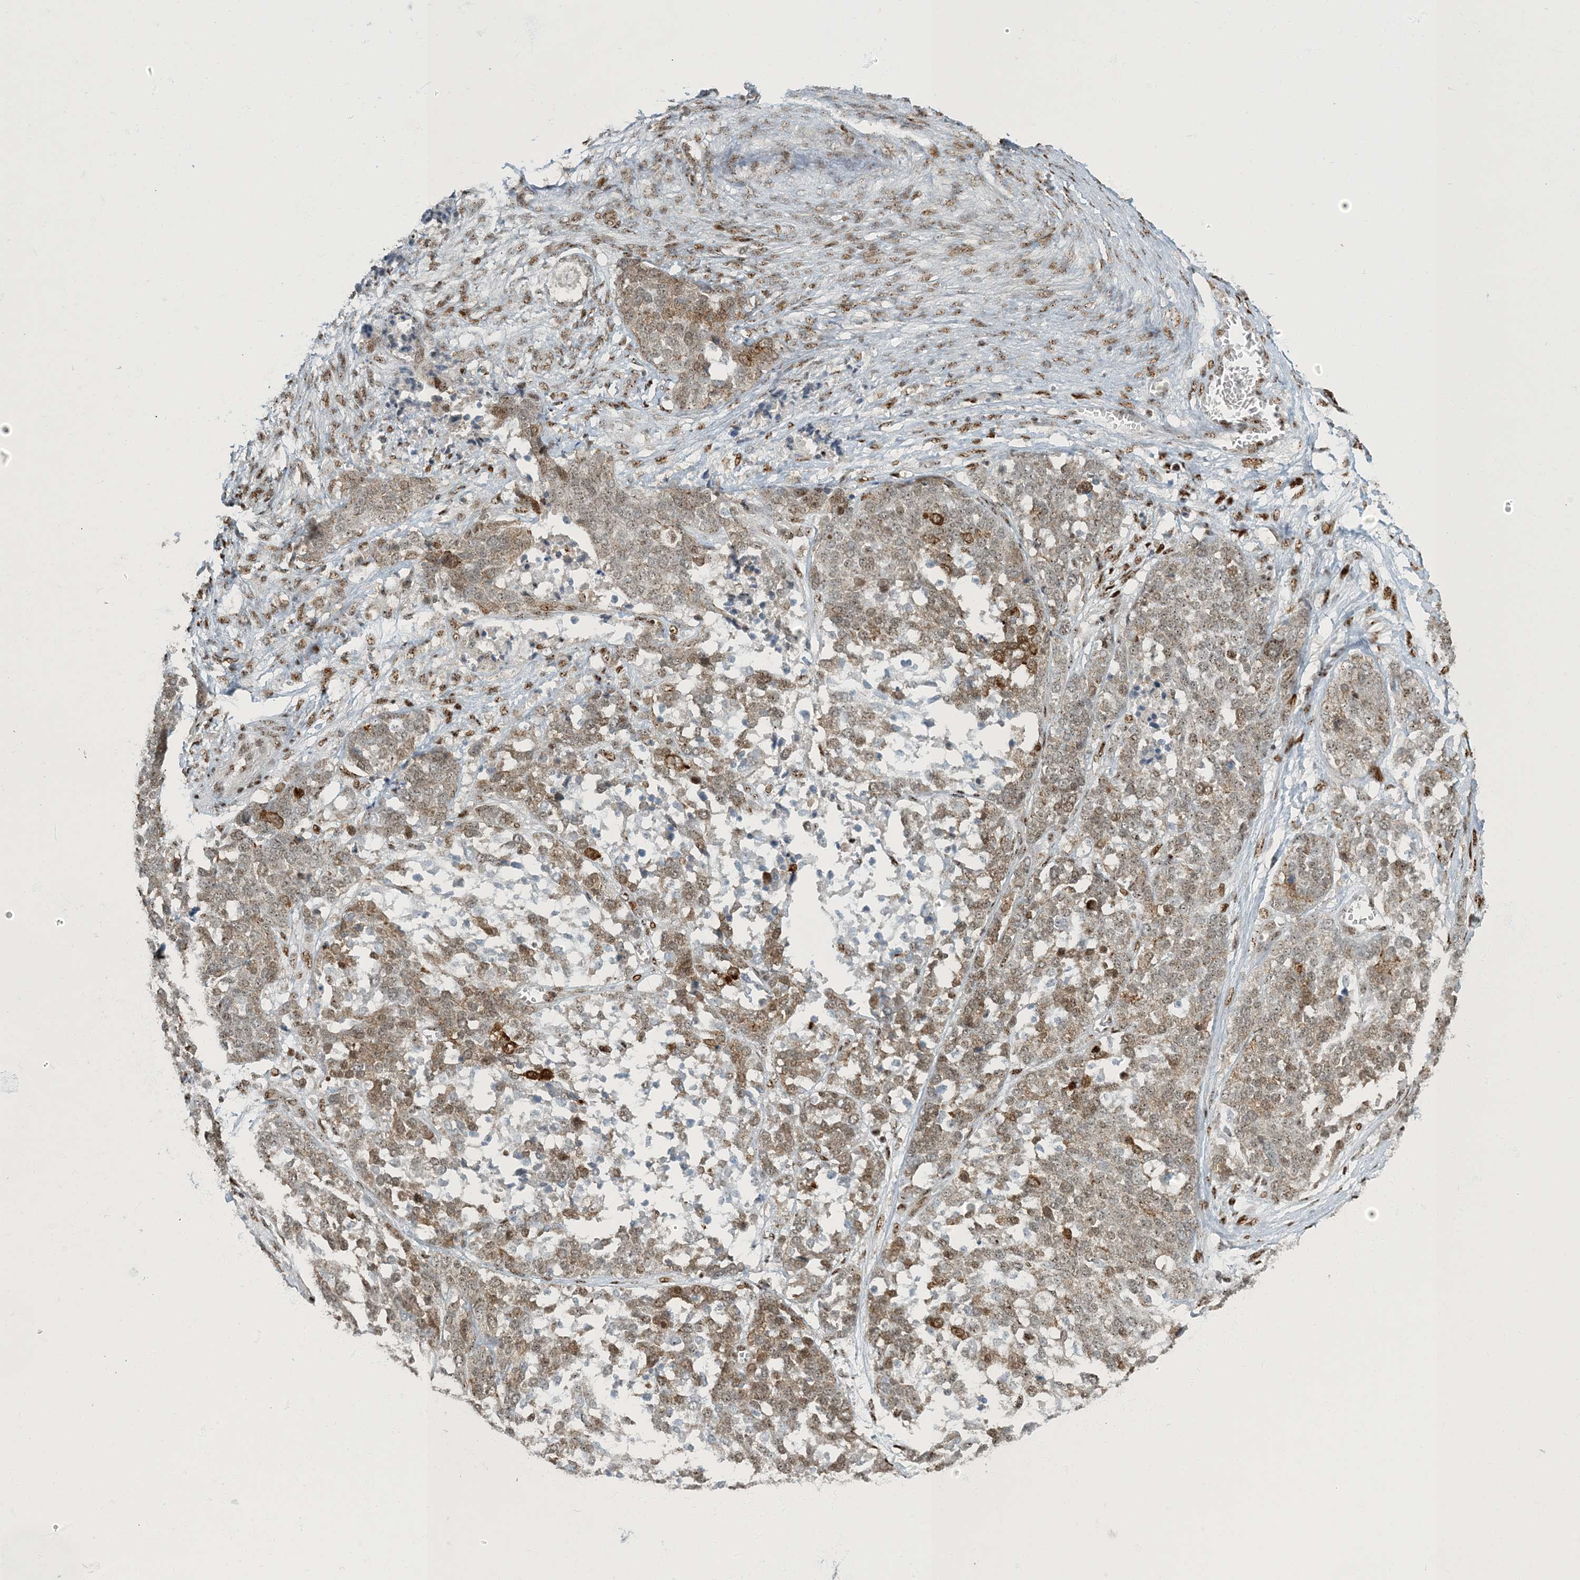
{"staining": {"intensity": "weak", "quantity": ">75%", "location": "cytoplasmic/membranous,nuclear"}, "tissue": "ovarian cancer", "cell_type": "Tumor cells", "image_type": "cancer", "snomed": [{"axis": "morphology", "description": "Cystadenocarcinoma, serous, NOS"}, {"axis": "topography", "description": "Ovary"}], "caption": "A high-resolution micrograph shows IHC staining of ovarian serous cystadenocarcinoma, which demonstrates weak cytoplasmic/membranous and nuclear expression in about >75% of tumor cells.", "gene": "MBD1", "patient": {"sex": "female", "age": 44}}